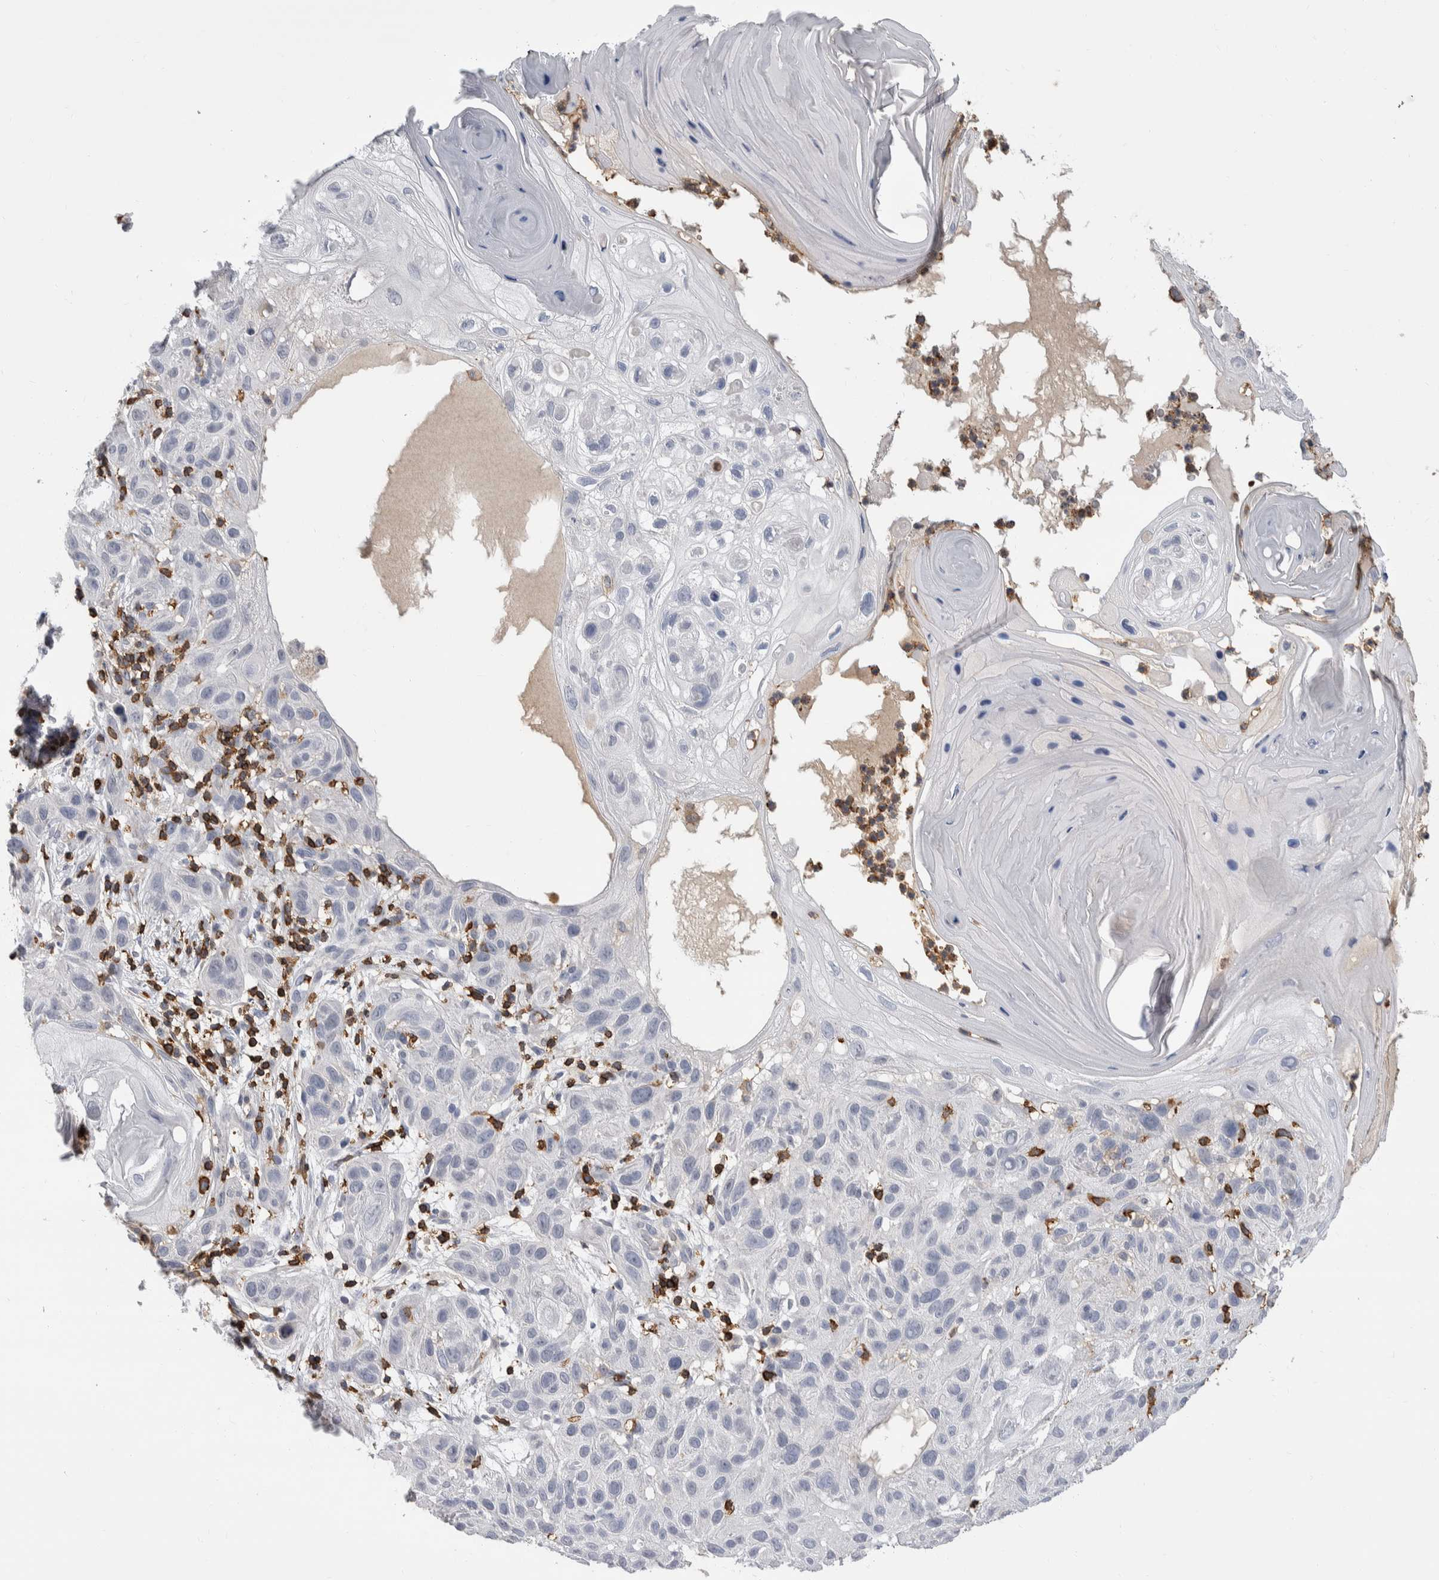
{"staining": {"intensity": "negative", "quantity": "none", "location": "none"}, "tissue": "skin cancer", "cell_type": "Tumor cells", "image_type": "cancer", "snomed": [{"axis": "morphology", "description": "Squamous cell carcinoma, NOS"}, {"axis": "topography", "description": "Skin"}], "caption": "The histopathology image displays no significant positivity in tumor cells of skin squamous cell carcinoma.", "gene": "CEP295NL", "patient": {"sex": "female", "age": 96}}